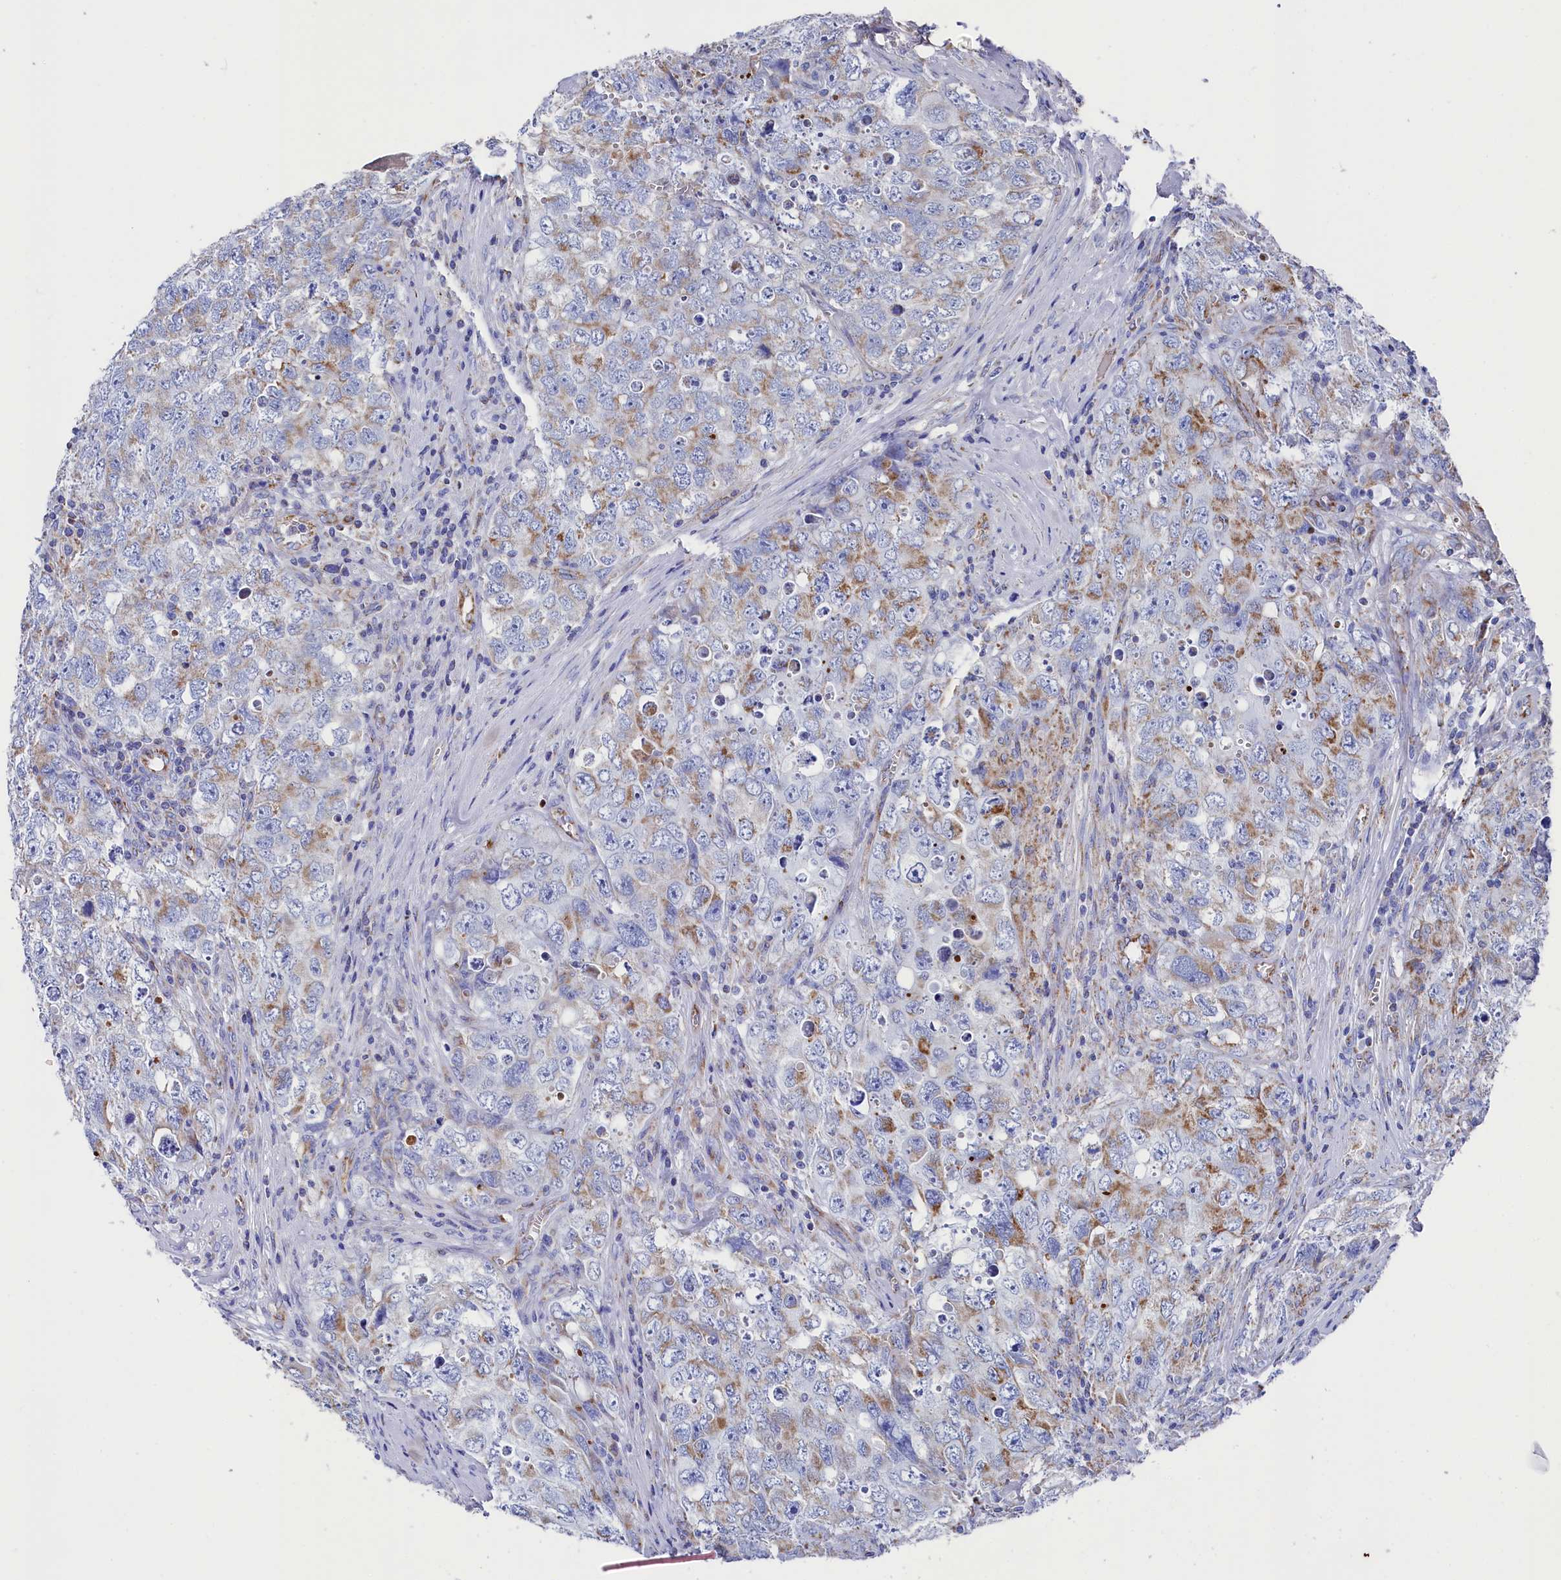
{"staining": {"intensity": "weak", "quantity": "25%-75%", "location": "cytoplasmic/membranous"}, "tissue": "testis cancer", "cell_type": "Tumor cells", "image_type": "cancer", "snomed": [{"axis": "morphology", "description": "Seminoma, NOS"}, {"axis": "morphology", "description": "Carcinoma, Embryonal, NOS"}, {"axis": "topography", "description": "Testis"}], "caption": "Immunohistochemical staining of testis cancer (embryonal carcinoma) displays low levels of weak cytoplasmic/membranous protein staining in approximately 25%-75% of tumor cells.", "gene": "MMAB", "patient": {"sex": "male", "age": 43}}